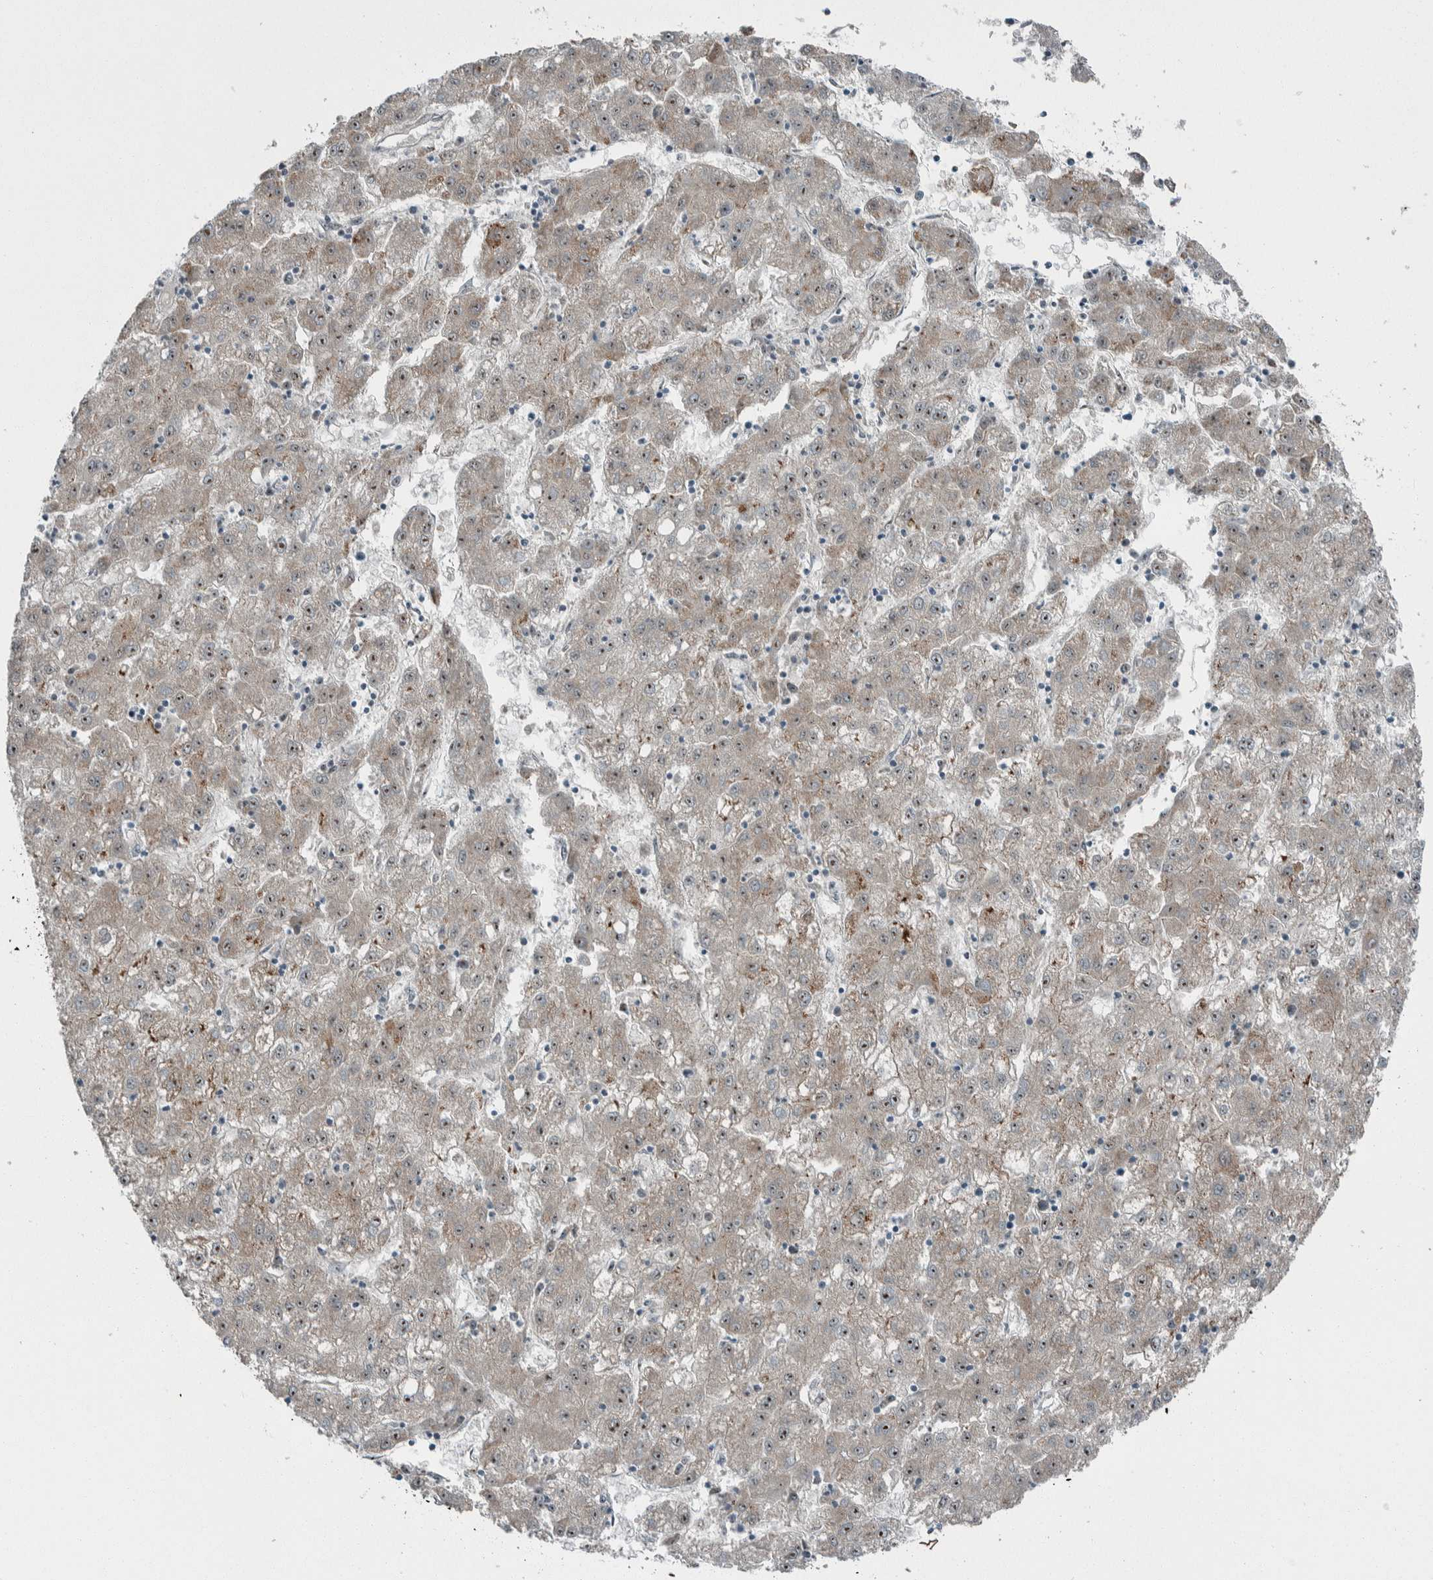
{"staining": {"intensity": "weak", "quantity": "25%-75%", "location": "cytoplasmic/membranous,nuclear"}, "tissue": "liver cancer", "cell_type": "Tumor cells", "image_type": "cancer", "snomed": [{"axis": "morphology", "description": "Carcinoma, Hepatocellular, NOS"}, {"axis": "topography", "description": "Liver"}], "caption": "There is low levels of weak cytoplasmic/membranous and nuclear expression in tumor cells of liver cancer, as demonstrated by immunohistochemical staining (brown color).", "gene": "USP25", "patient": {"sex": "male", "age": 72}}